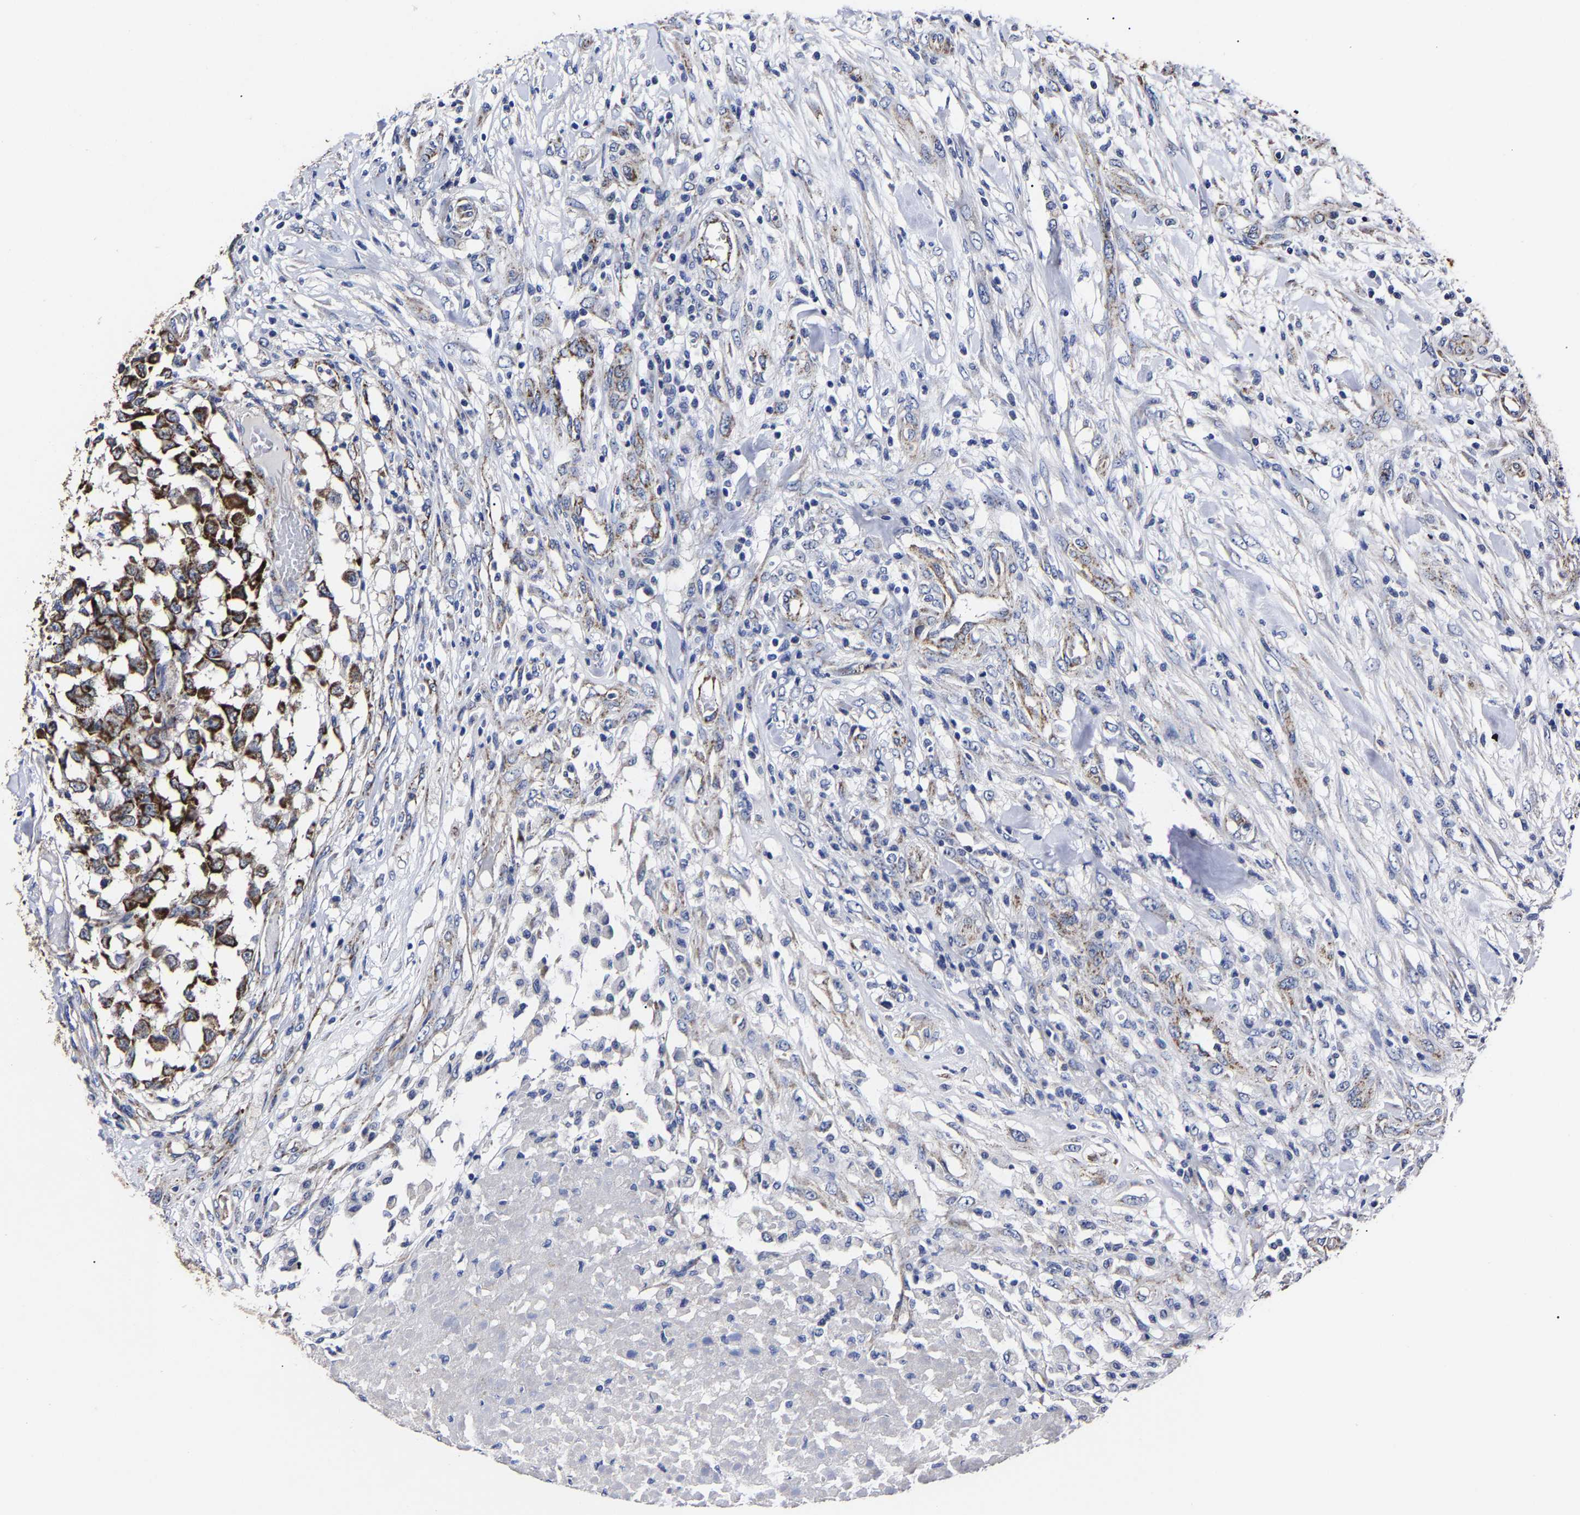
{"staining": {"intensity": "strong", "quantity": ">75%", "location": "cytoplasmic/membranous"}, "tissue": "testis cancer", "cell_type": "Tumor cells", "image_type": "cancer", "snomed": [{"axis": "morphology", "description": "Seminoma, NOS"}, {"axis": "topography", "description": "Testis"}], "caption": "Testis seminoma stained with immunohistochemistry (IHC) exhibits strong cytoplasmic/membranous expression in approximately >75% of tumor cells.", "gene": "AASS", "patient": {"sex": "male", "age": 59}}